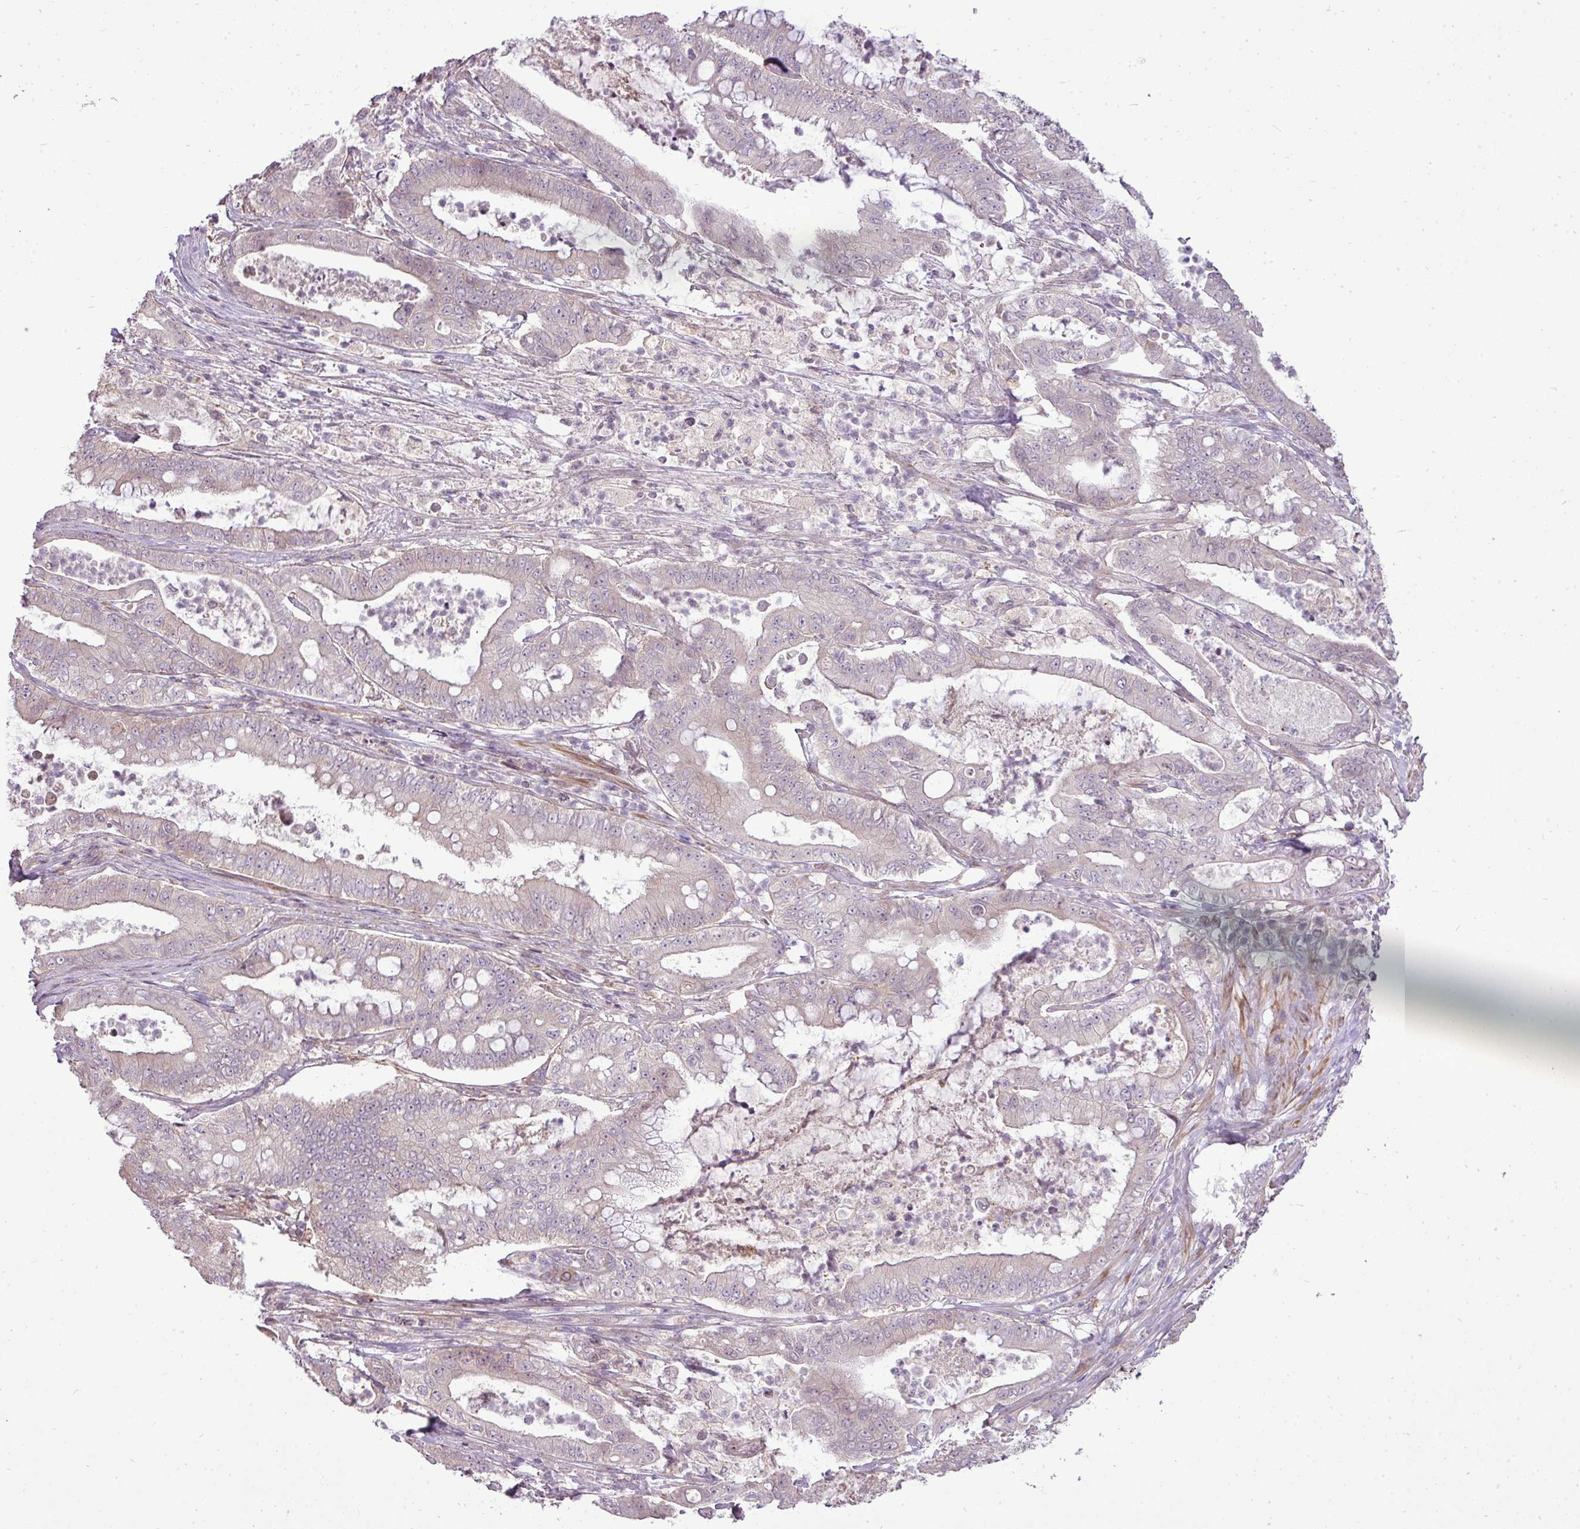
{"staining": {"intensity": "negative", "quantity": "none", "location": "none"}, "tissue": "pancreatic cancer", "cell_type": "Tumor cells", "image_type": "cancer", "snomed": [{"axis": "morphology", "description": "Adenocarcinoma, NOS"}, {"axis": "topography", "description": "Pancreas"}], "caption": "Pancreatic cancer stained for a protein using IHC shows no staining tumor cells.", "gene": "PDRG1", "patient": {"sex": "male", "age": 71}}